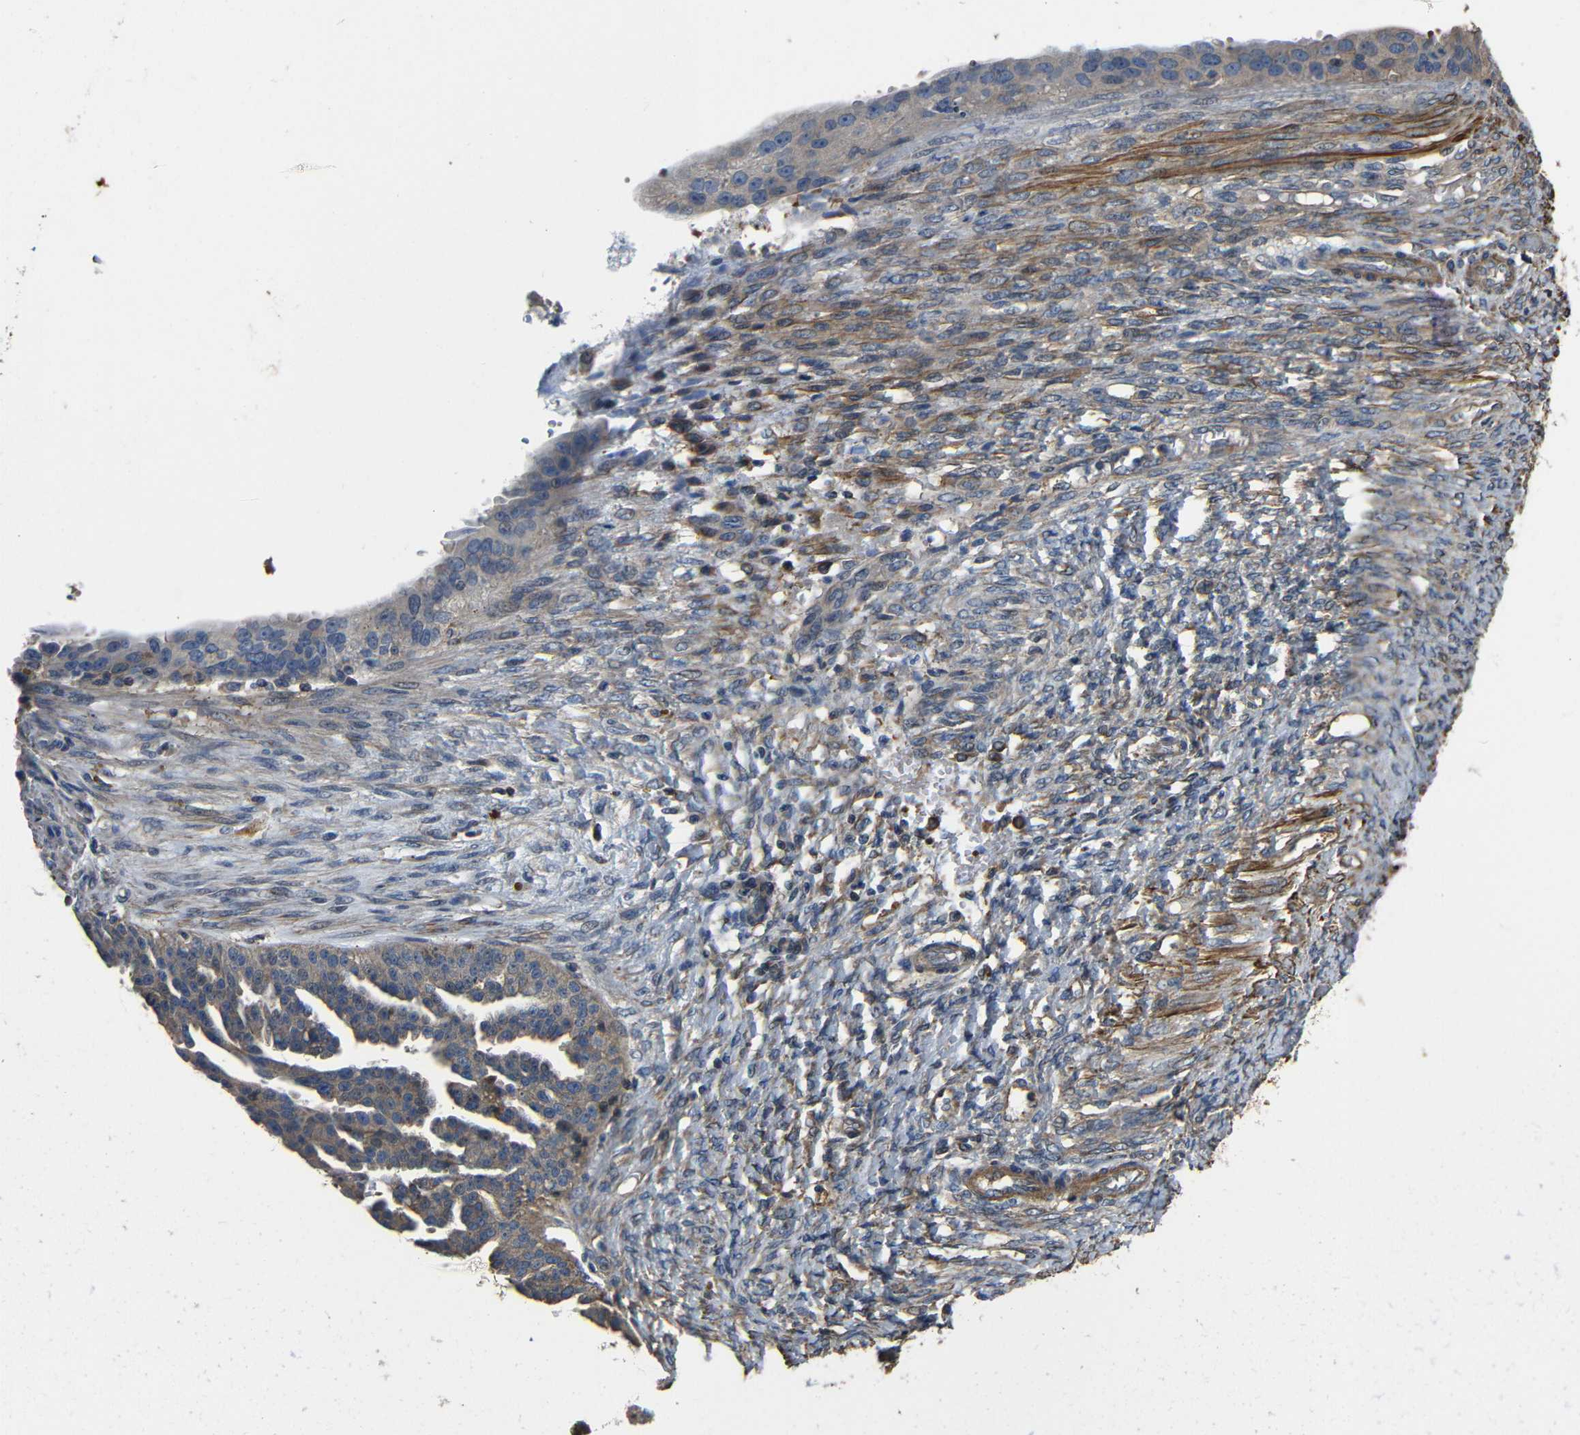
{"staining": {"intensity": "moderate", "quantity": ">75%", "location": "cytoplasmic/membranous"}, "tissue": "ovarian cancer", "cell_type": "Tumor cells", "image_type": "cancer", "snomed": [{"axis": "morphology", "description": "Cystadenocarcinoma, serous, NOS"}, {"axis": "topography", "description": "Ovary"}], "caption": "A histopathology image of ovarian cancer (serous cystadenocarcinoma) stained for a protein demonstrates moderate cytoplasmic/membranous brown staining in tumor cells.", "gene": "GDI1", "patient": {"sex": "female", "age": 58}}